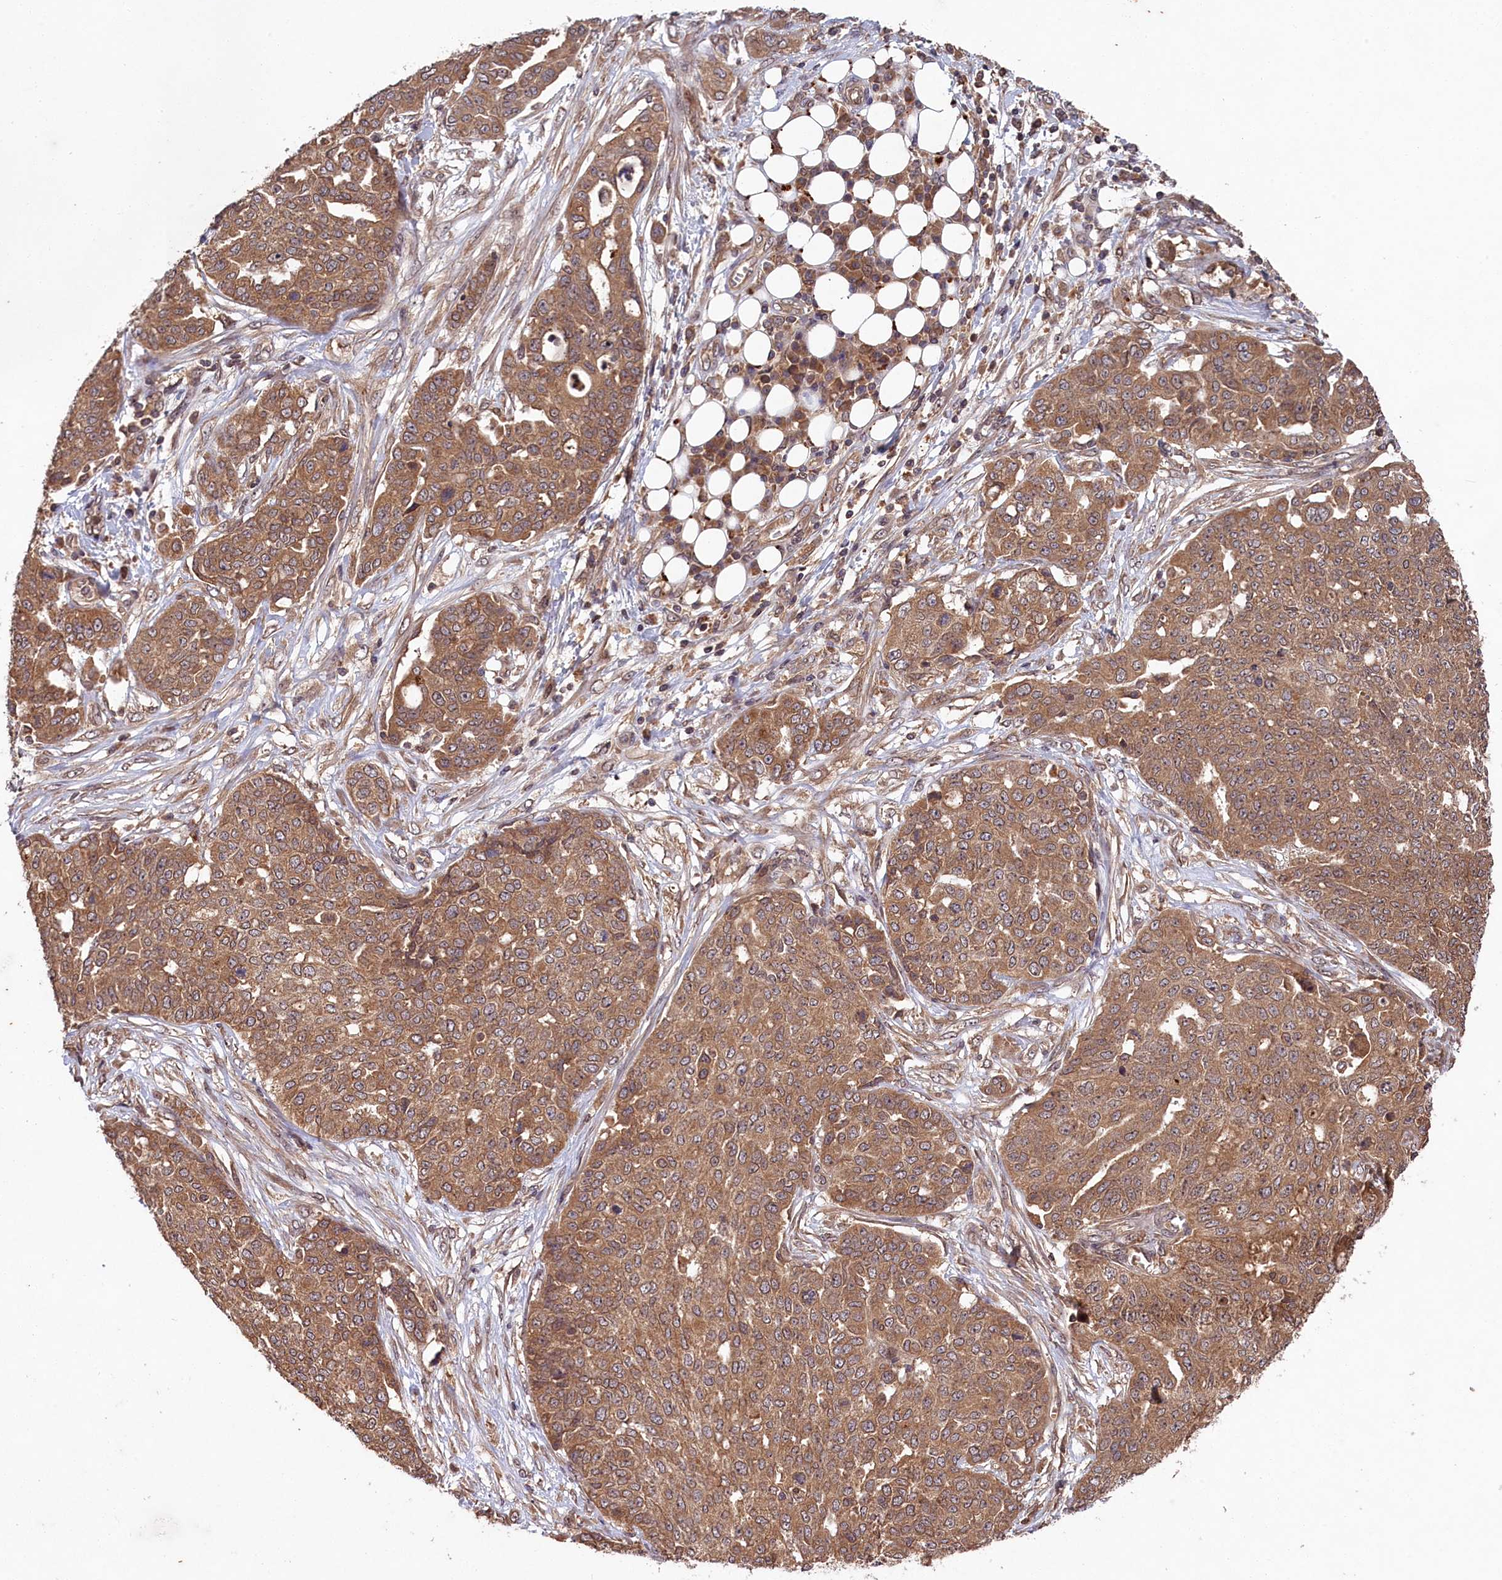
{"staining": {"intensity": "moderate", "quantity": ">75%", "location": "cytoplasmic/membranous"}, "tissue": "ovarian cancer", "cell_type": "Tumor cells", "image_type": "cancer", "snomed": [{"axis": "morphology", "description": "Cystadenocarcinoma, serous, NOS"}, {"axis": "topography", "description": "Soft tissue"}, {"axis": "topography", "description": "Ovary"}], "caption": "This photomicrograph displays serous cystadenocarcinoma (ovarian) stained with IHC to label a protein in brown. The cytoplasmic/membranous of tumor cells show moderate positivity for the protein. Nuclei are counter-stained blue.", "gene": "CHAC1", "patient": {"sex": "female", "age": 57}}